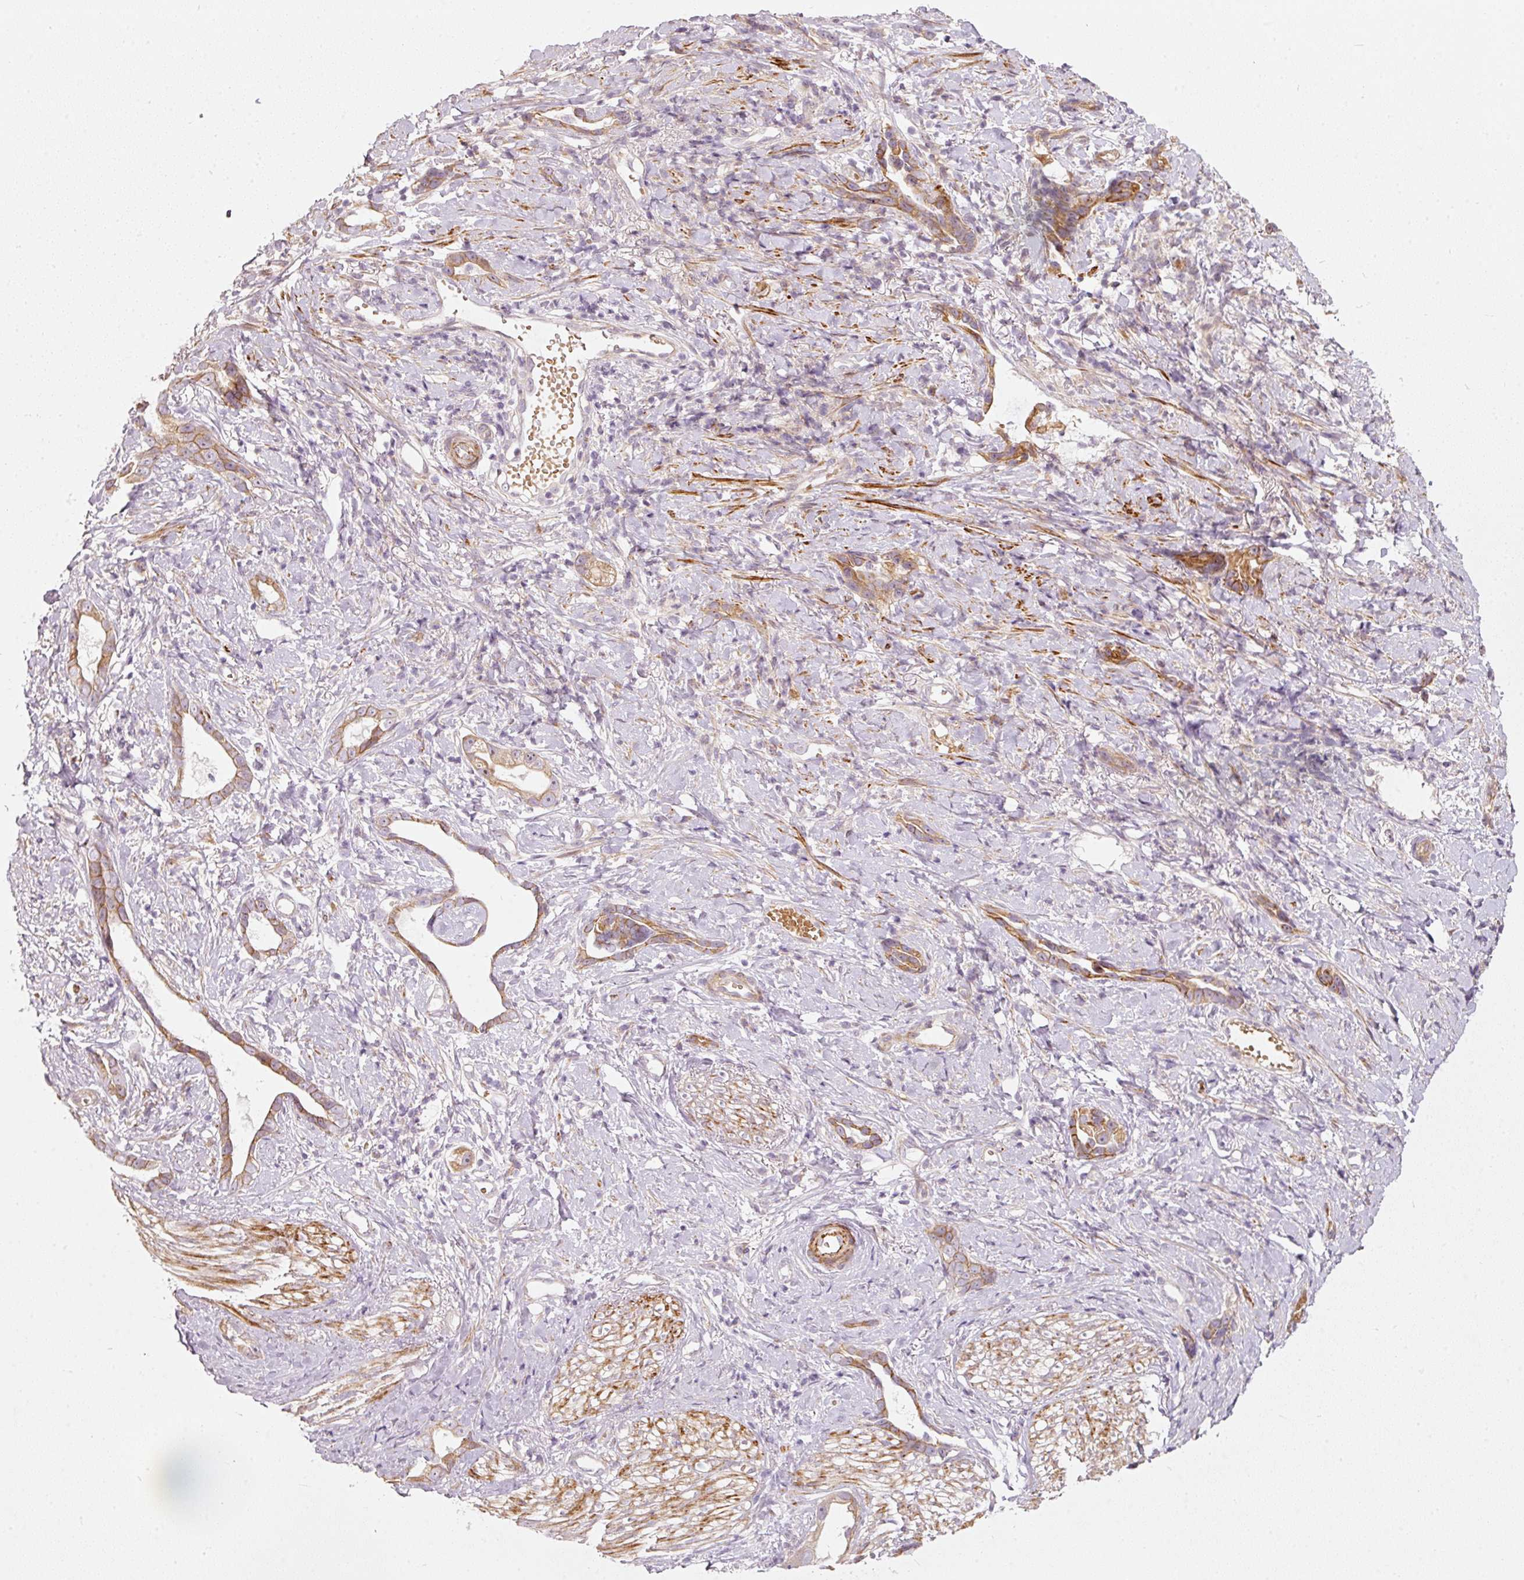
{"staining": {"intensity": "moderate", "quantity": "25%-75%", "location": "cytoplasmic/membranous"}, "tissue": "stomach cancer", "cell_type": "Tumor cells", "image_type": "cancer", "snomed": [{"axis": "morphology", "description": "Adenocarcinoma, NOS"}, {"axis": "topography", "description": "Stomach"}], "caption": "Stomach cancer was stained to show a protein in brown. There is medium levels of moderate cytoplasmic/membranous staining in about 25%-75% of tumor cells. The staining was performed using DAB to visualize the protein expression in brown, while the nuclei were stained in blue with hematoxylin (Magnification: 20x).", "gene": "KCNQ1", "patient": {"sex": "male", "age": 55}}